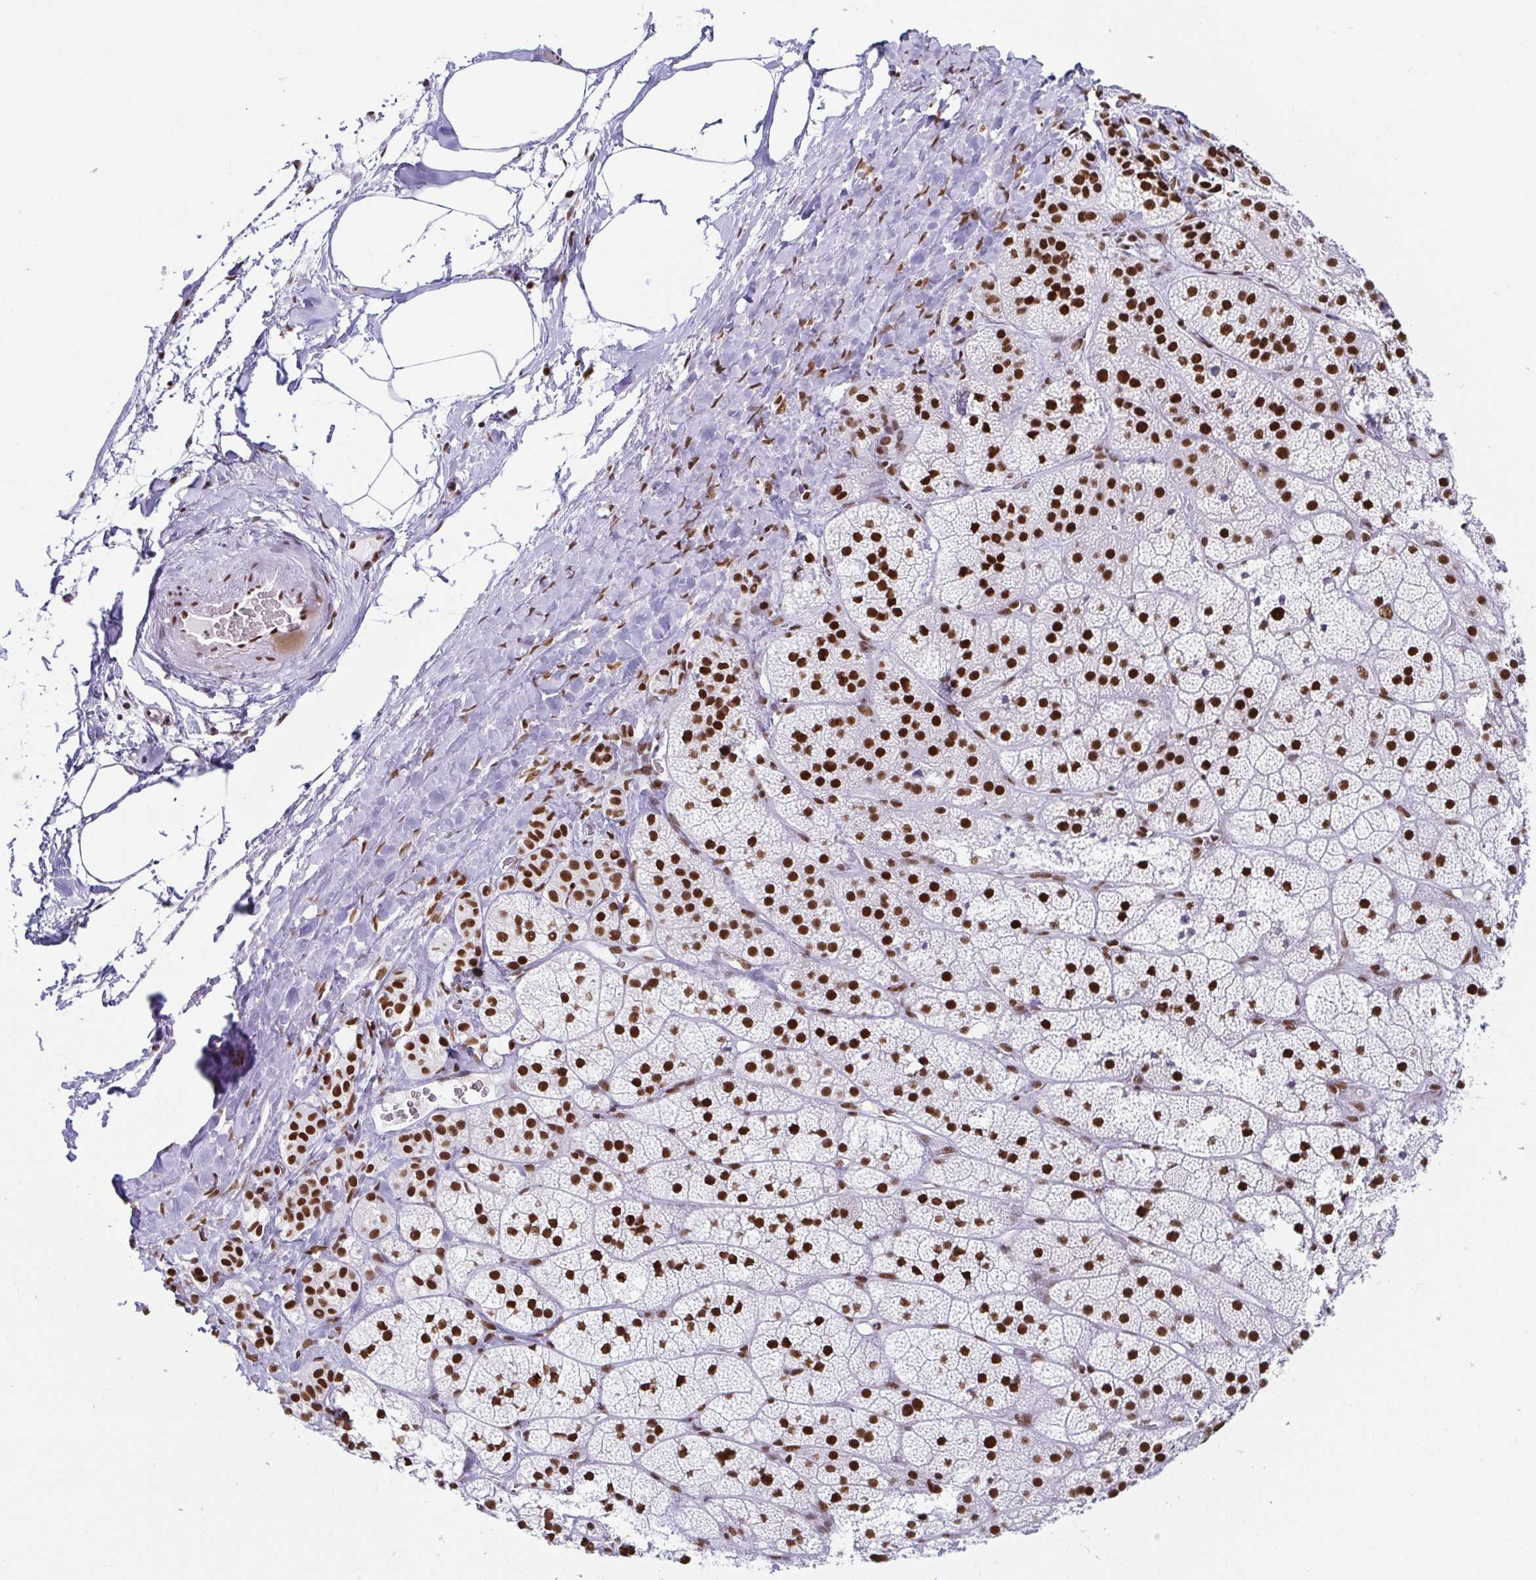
{"staining": {"intensity": "strong", "quantity": ">75%", "location": "nuclear"}, "tissue": "adrenal gland", "cell_type": "Glandular cells", "image_type": "normal", "snomed": [{"axis": "morphology", "description": "Normal tissue, NOS"}, {"axis": "topography", "description": "Adrenal gland"}], "caption": "Glandular cells display high levels of strong nuclear expression in about >75% of cells in unremarkable adrenal gland. The staining was performed using DAB (3,3'-diaminobenzidine), with brown indicating positive protein expression. Nuclei are stained blue with hematoxylin.", "gene": "EWSR1", "patient": {"sex": "male", "age": 57}}